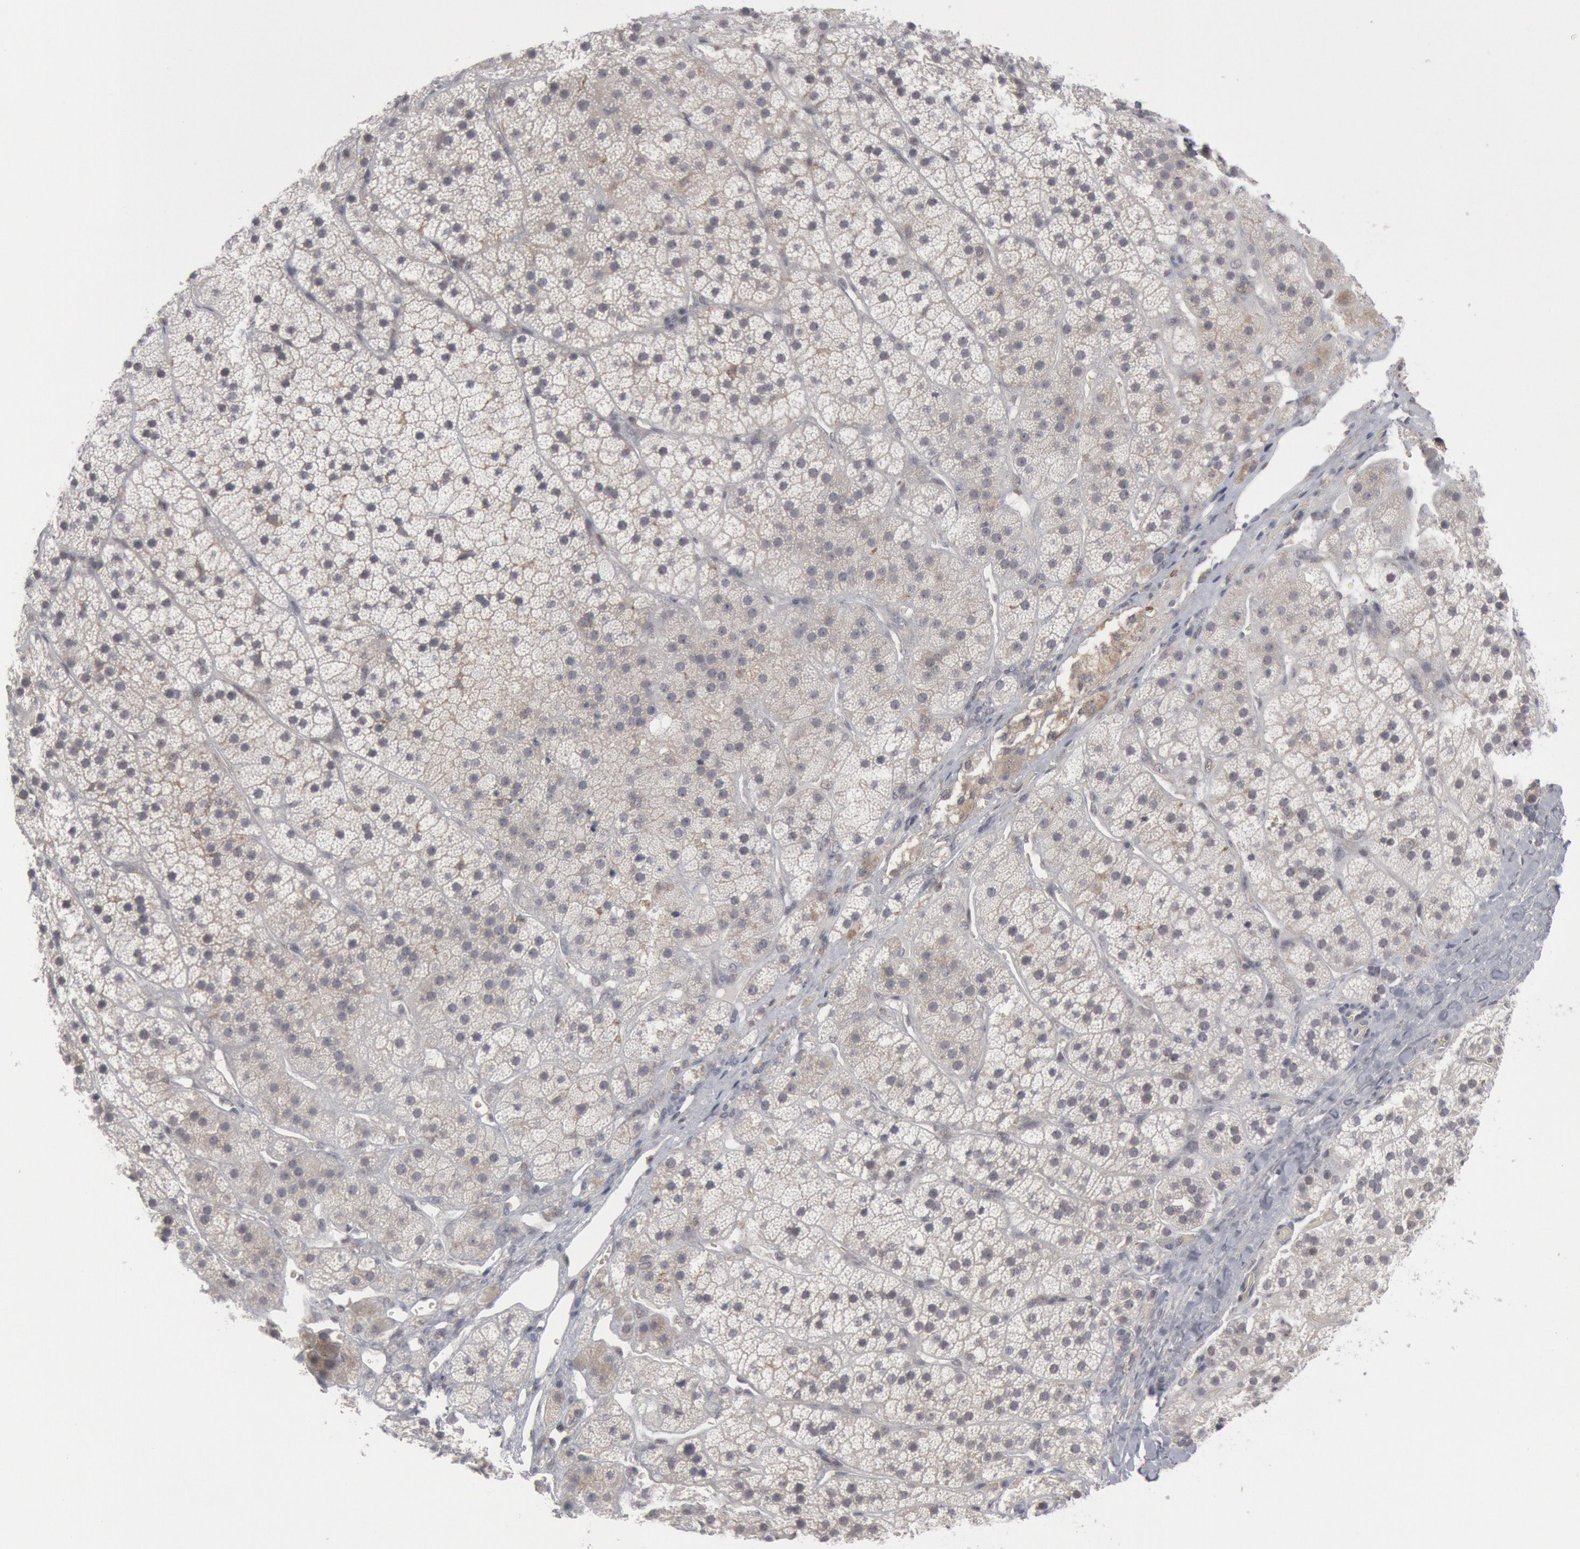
{"staining": {"intensity": "negative", "quantity": "none", "location": "none"}, "tissue": "adrenal gland", "cell_type": "Glandular cells", "image_type": "normal", "snomed": [{"axis": "morphology", "description": "Normal tissue, NOS"}, {"axis": "topography", "description": "Adrenal gland"}], "caption": "This is an immunohistochemistry (IHC) micrograph of normal human adrenal gland. There is no expression in glandular cells.", "gene": "FOXO1", "patient": {"sex": "female", "age": 44}}